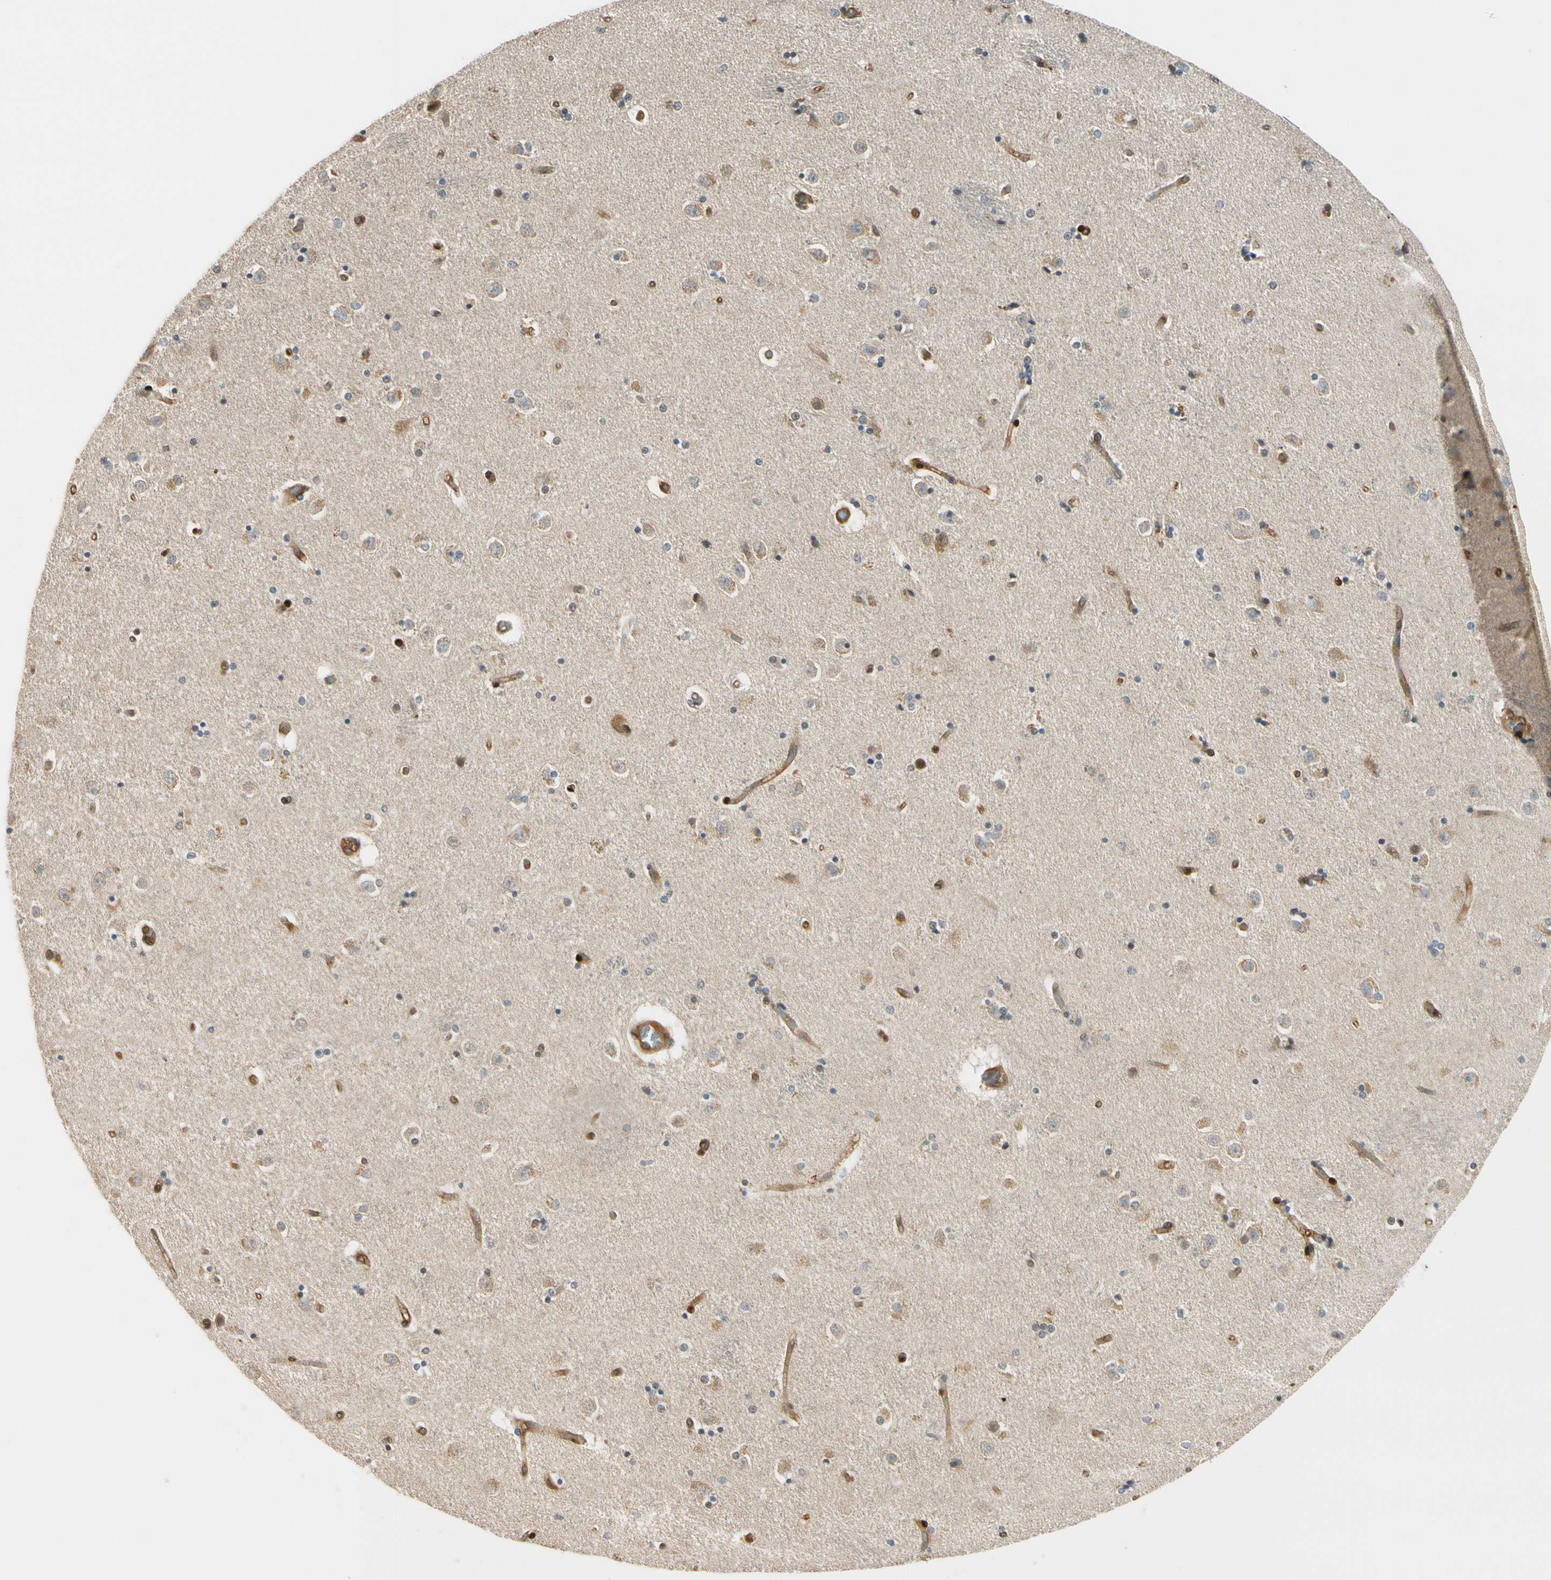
{"staining": {"intensity": "weak", "quantity": "<25%", "location": "nuclear"}, "tissue": "caudate", "cell_type": "Glial cells", "image_type": "normal", "snomed": [{"axis": "morphology", "description": "Normal tissue, NOS"}, {"axis": "topography", "description": "Lateral ventricle wall"}], "caption": "This is an immunohistochemistry histopathology image of unremarkable human caudate. There is no expression in glial cells.", "gene": "RASGRF1", "patient": {"sex": "female", "age": 54}}